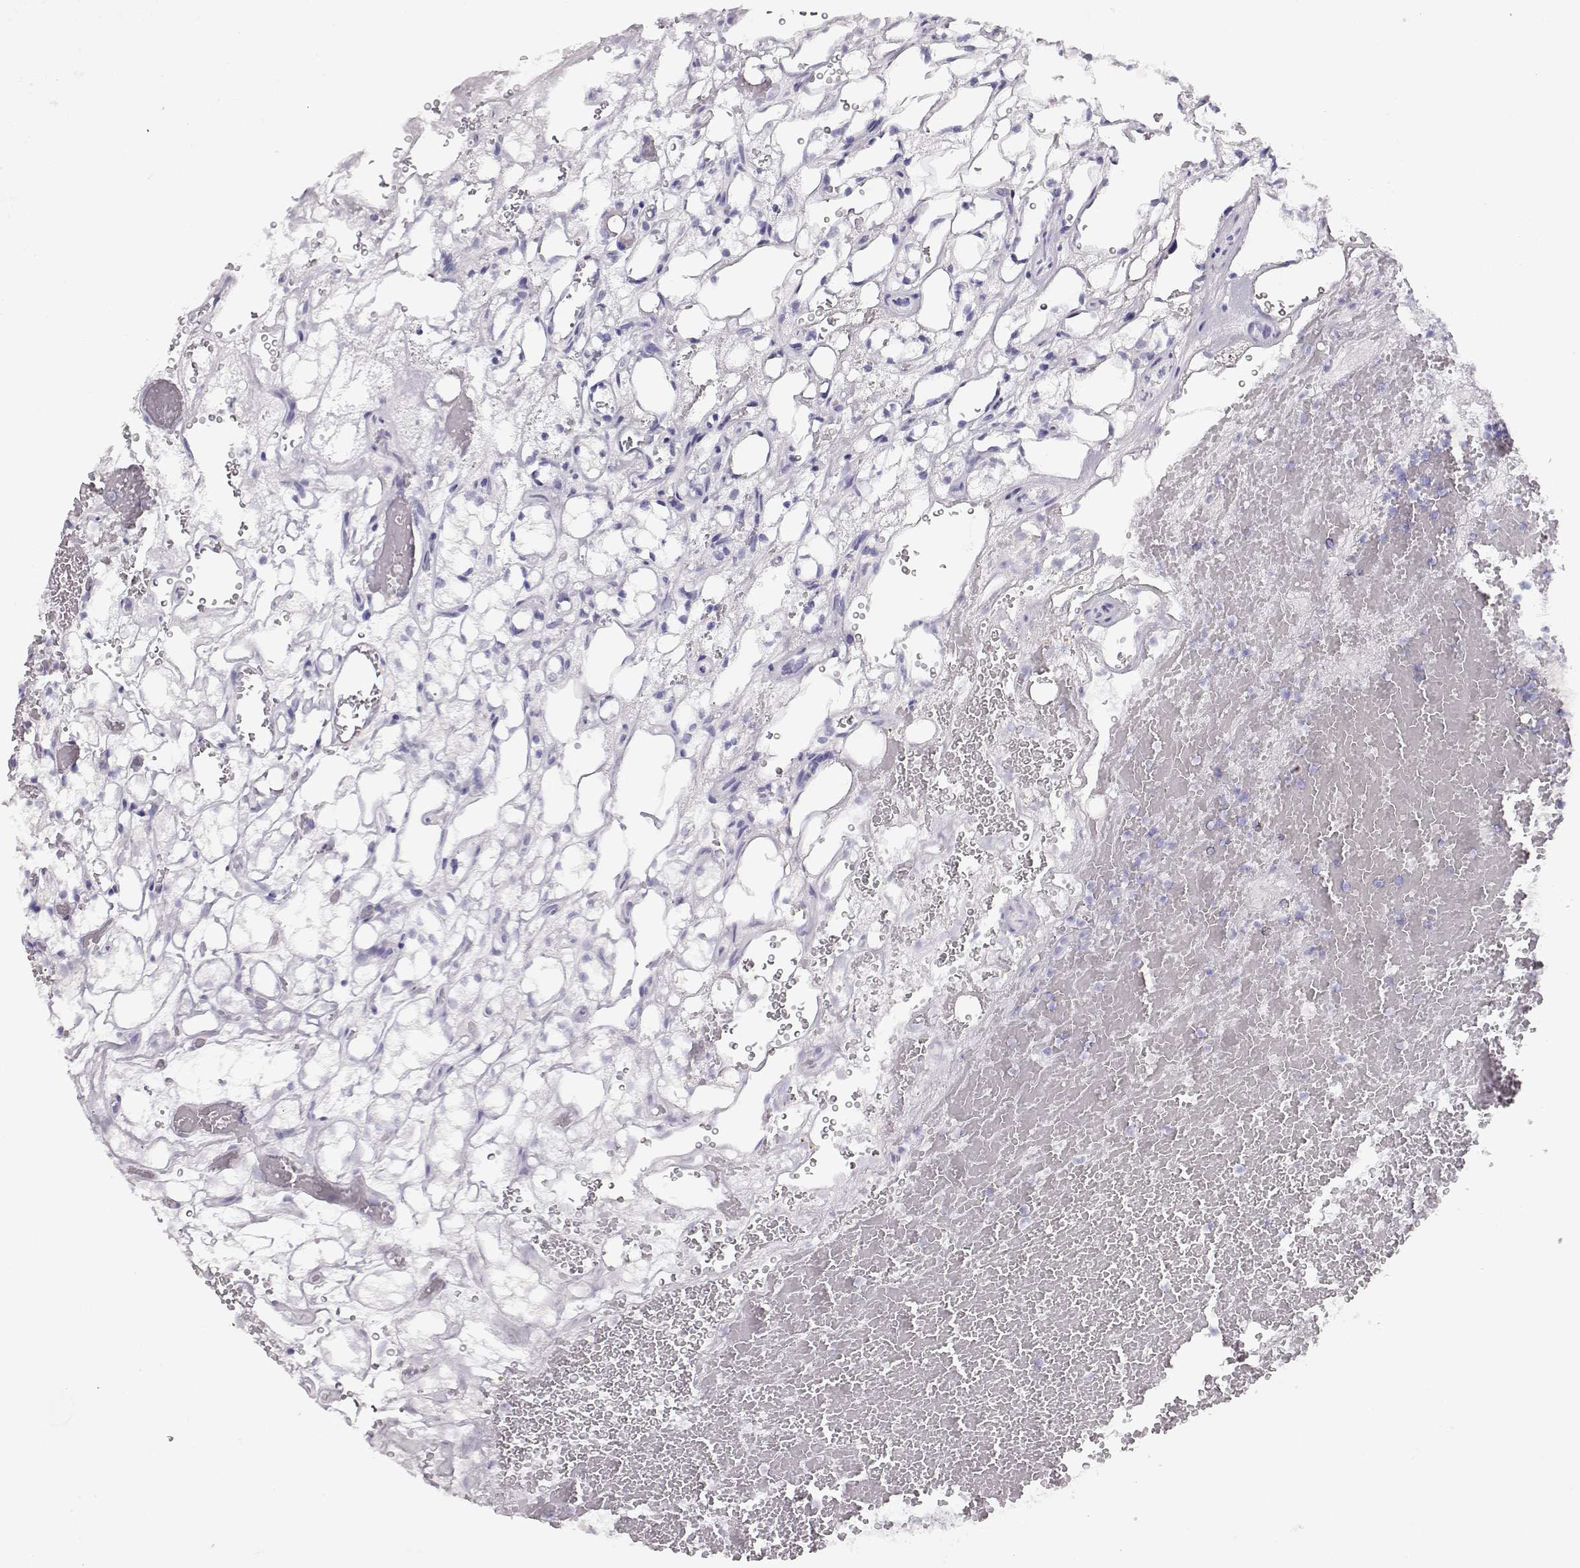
{"staining": {"intensity": "negative", "quantity": "none", "location": "none"}, "tissue": "renal cancer", "cell_type": "Tumor cells", "image_type": "cancer", "snomed": [{"axis": "morphology", "description": "Adenocarcinoma, NOS"}, {"axis": "topography", "description": "Kidney"}], "caption": "A high-resolution image shows IHC staining of renal cancer, which shows no significant positivity in tumor cells.", "gene": "GLIPR1L2", "patient": {"sex": "female", "age": 69}}